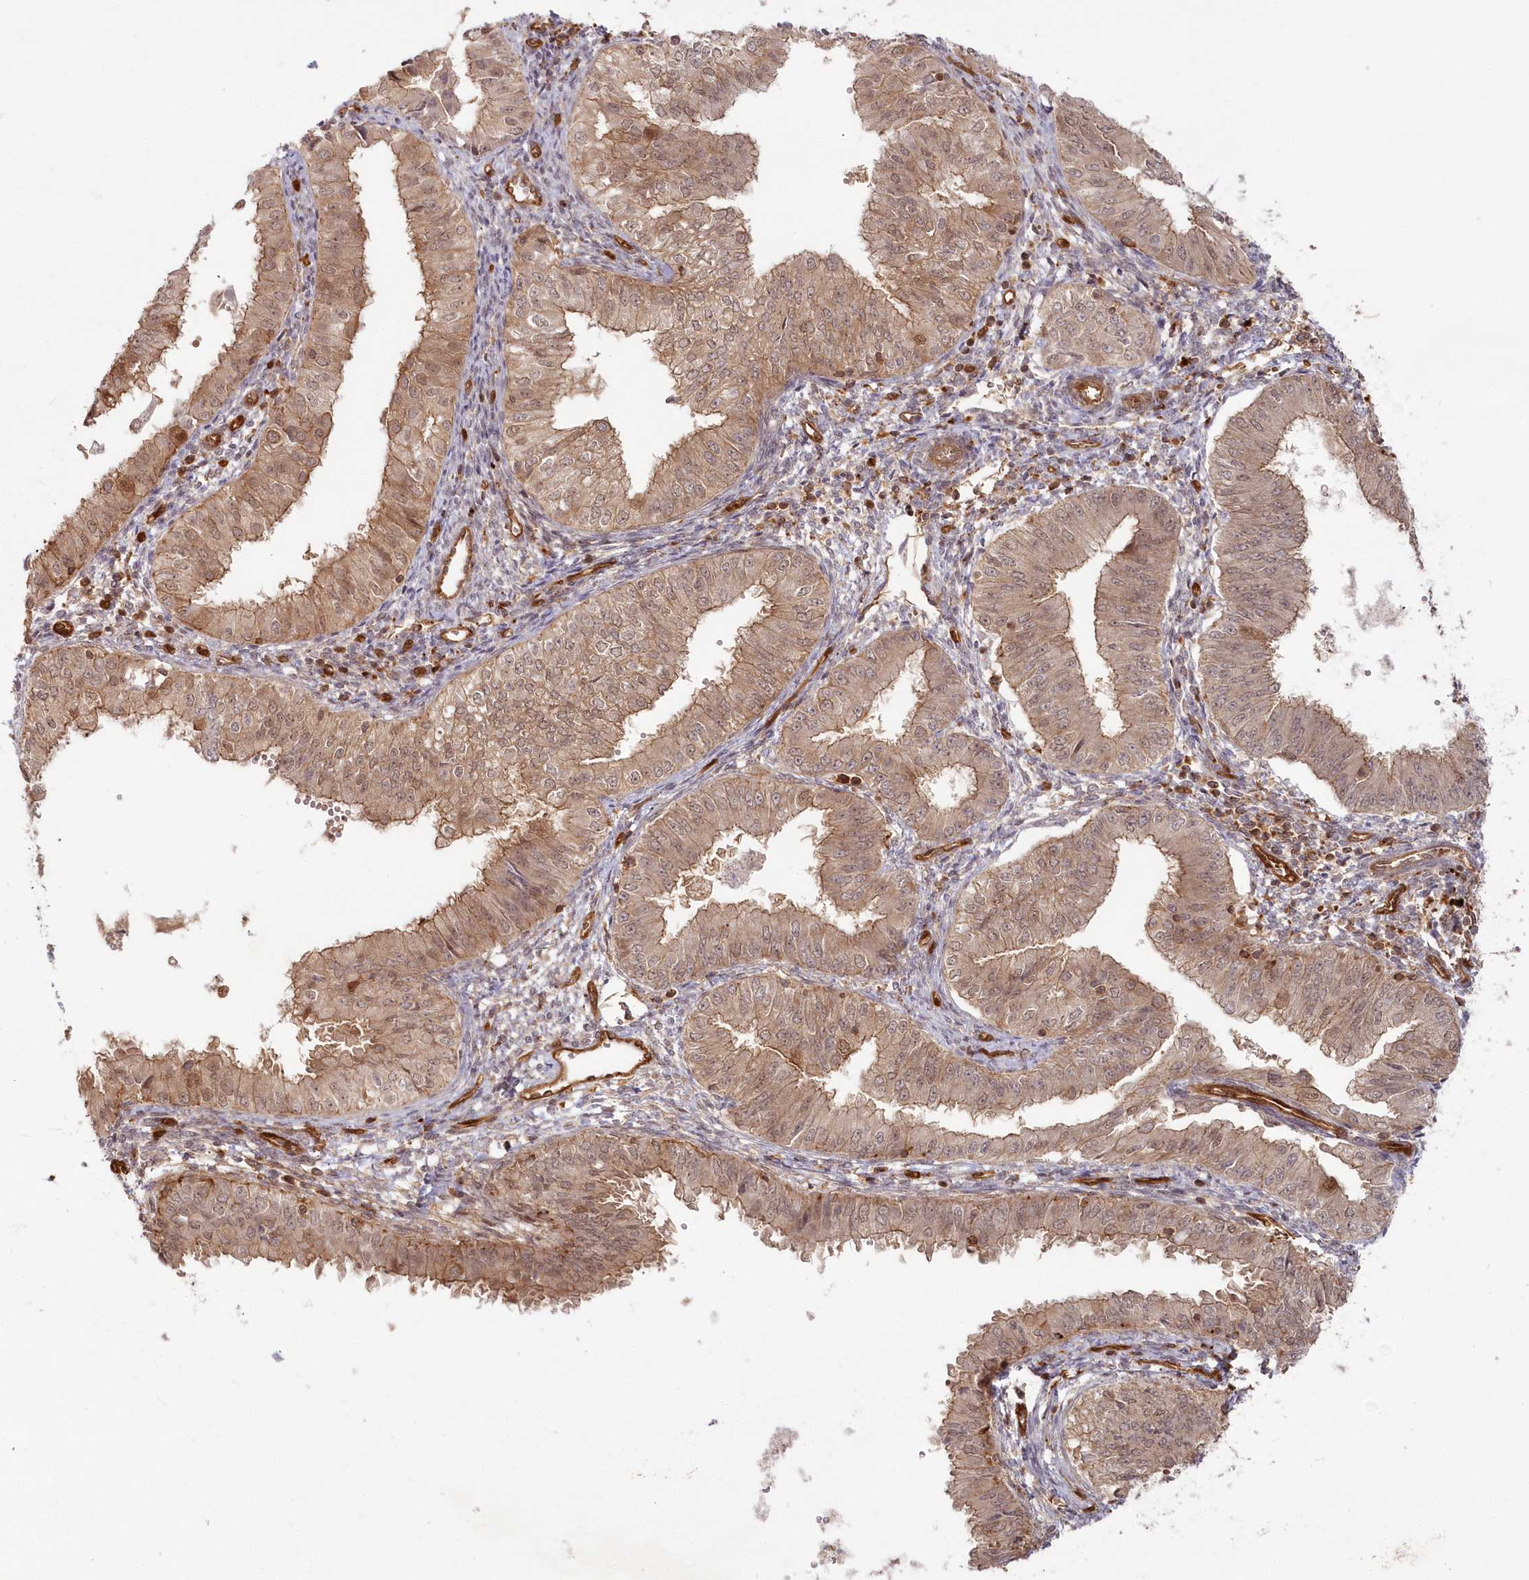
{"staining": {"intensity": "moderate", "quantity": ">75%", "location": "cytoplasmic/membranous,nuclear"}, "tissue": "endometrial cancer", "cell_type": "Tumor cells", "image_type": "cancer", "snomed": [{"axis": "morphology", "description": "Normal tissue, NOS"}, {"axis": "morphology", "description": "Adenocarcinoma, NOS"}, {"axis": "topography", "description": "Endometrium"}], "caption": "Immunohistochemistry (DAB (3,3'-diaminobenzidine)) staining of human adenocarcinoma (endometrial) shows moderate cytoplasmic/membranous and nuclear protein staining in about >75% of tumor cells. (IHC, brightfield microscopy, high magnification).", "gene": "RGCC", "patient": {"sex": "female", "age": 53}}